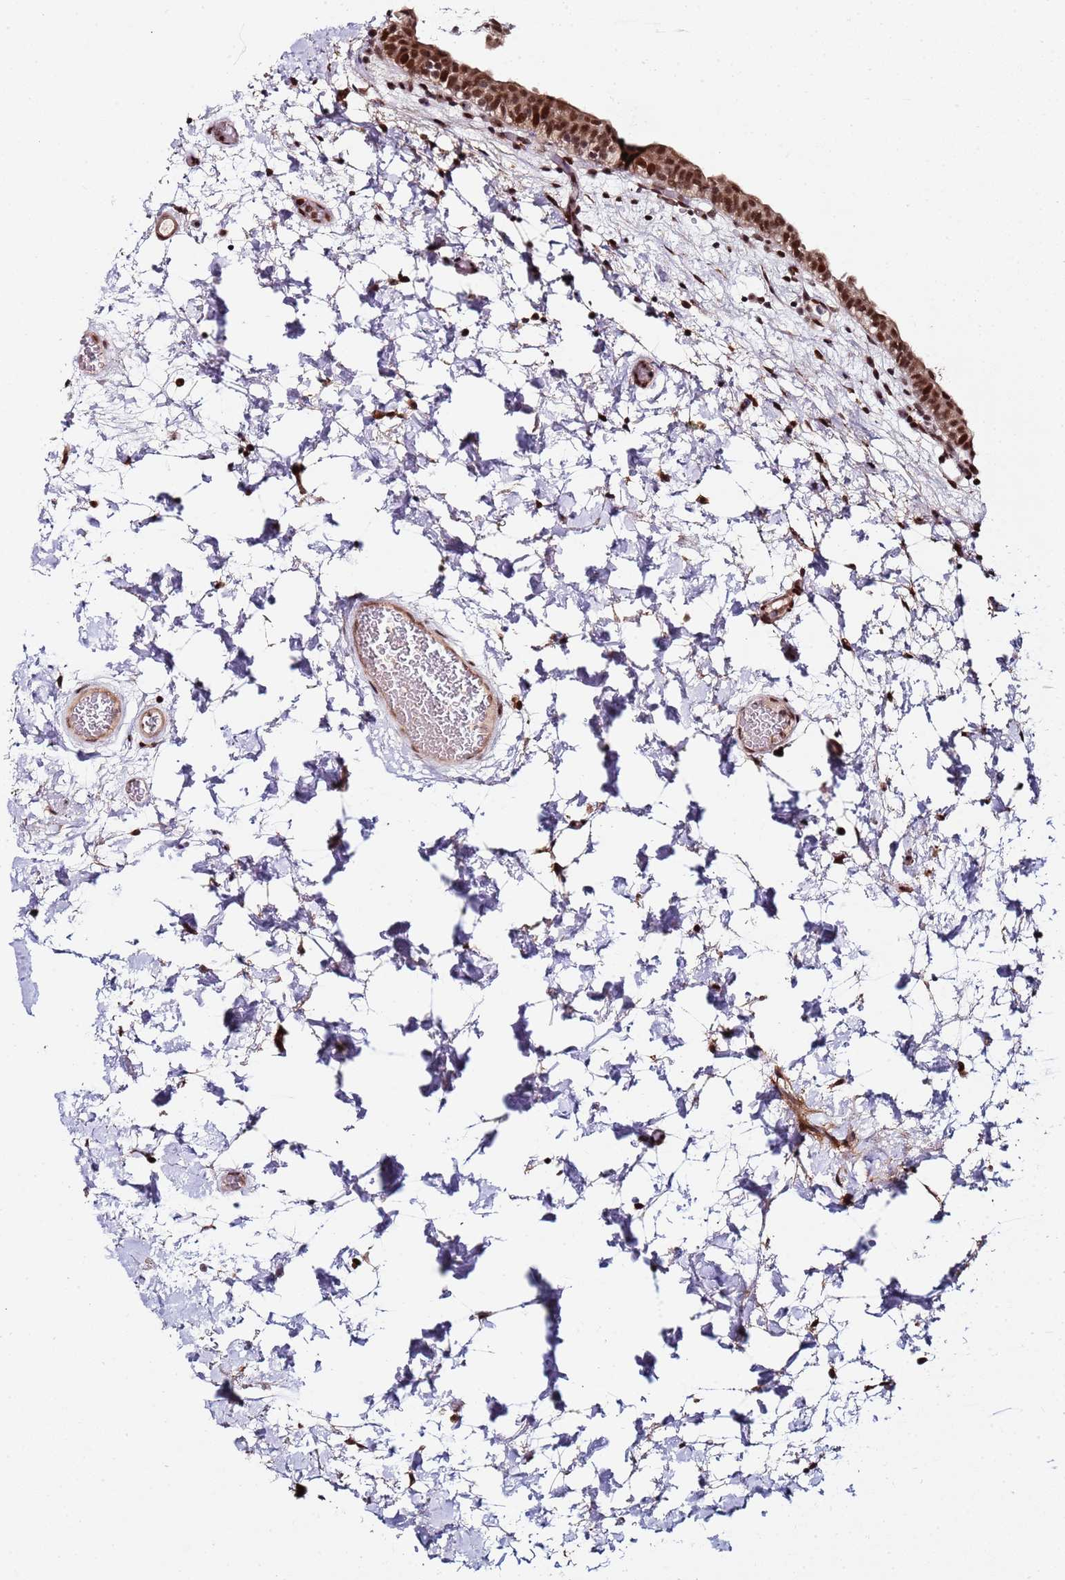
{"staining": {"intensity": "moderate", "quantity": ">75%", "location": "nuclear"}, "tissue": "urinary bladder", "cell_type": "Urothelial cells", "image_type": "normal", "snomed": [{"axis": "morphology", "description": "Normal tissue, NOS"}, {"axis": "topography", "description": "Urinary bladder"}], "caption": "Immunohistochemical staining of unremarkable human urinary bladder shows >75% levels of moderate nuclear protein expression in about >75% of urothelial cells. Immunohistochemistry (ihc) stains the protein in brown and the nuclei are stained blue.", "gene": "PPM1H", "patient": {"sex": "male", "age": 83}}